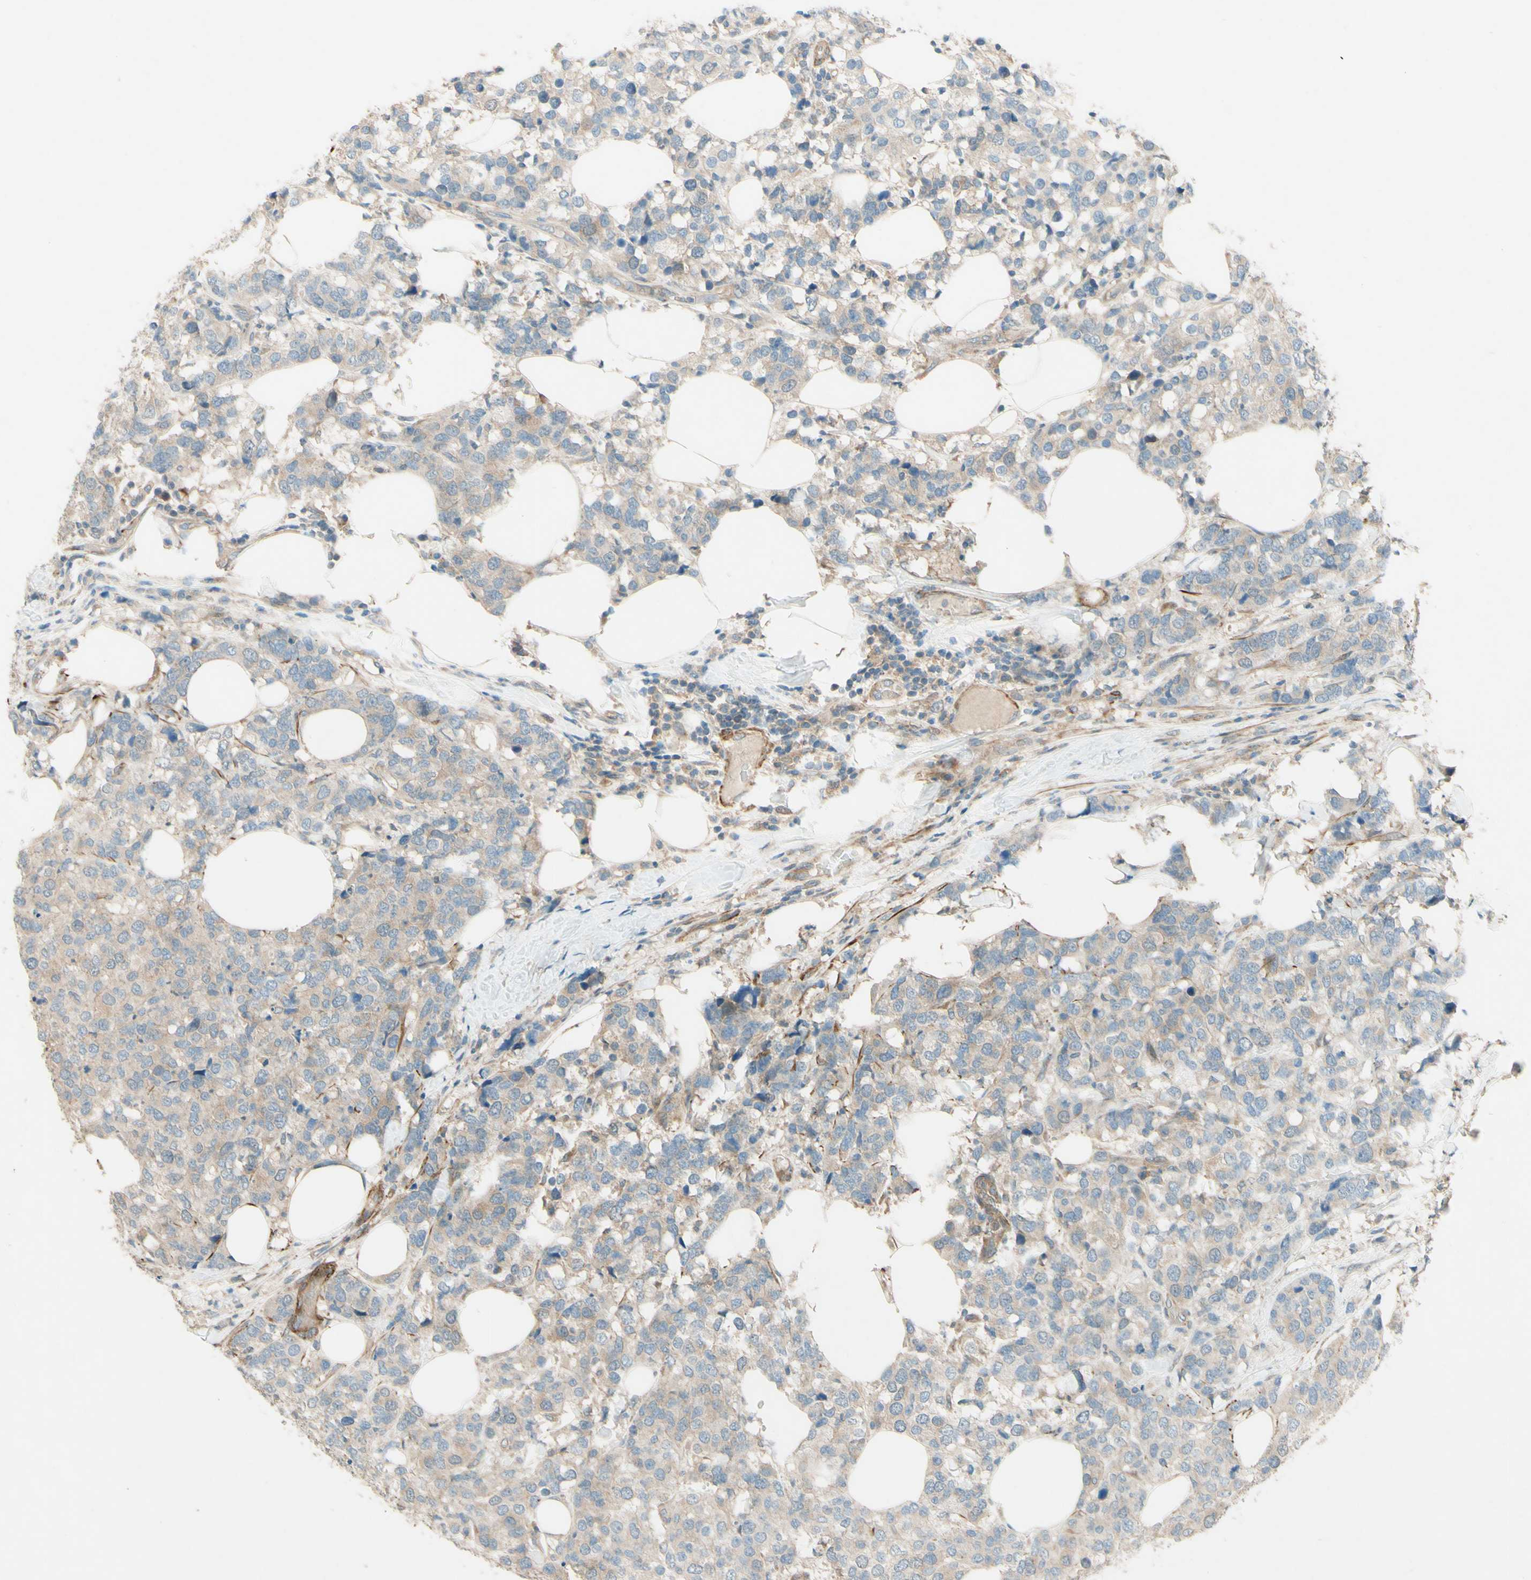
{"staining": {"intensity": "weak", "quantity": "25%-75%", "location": "cytoplasmic/membranous"}, "tissue": "breast cancer", "cell_type": "Tumor cells", "image_type": "cancer", "snomed": [{"axis": "morphology", "description": "Lobular carcinoma"}, {"axis": "topography", "description": "Breast"}], "caption": "Breast cancer tissue demonstrates weak cytoplasmic/membranous positivity in about 25%-75% of tumor cells Using DAB (3,3'-diaminobenzidine) (brown) and hematoxylin (blue) stains, captured at high magnification using brightfield microscopy.", "gene": "ADAM17", "patient": {"sex": "female", "age": 59}}